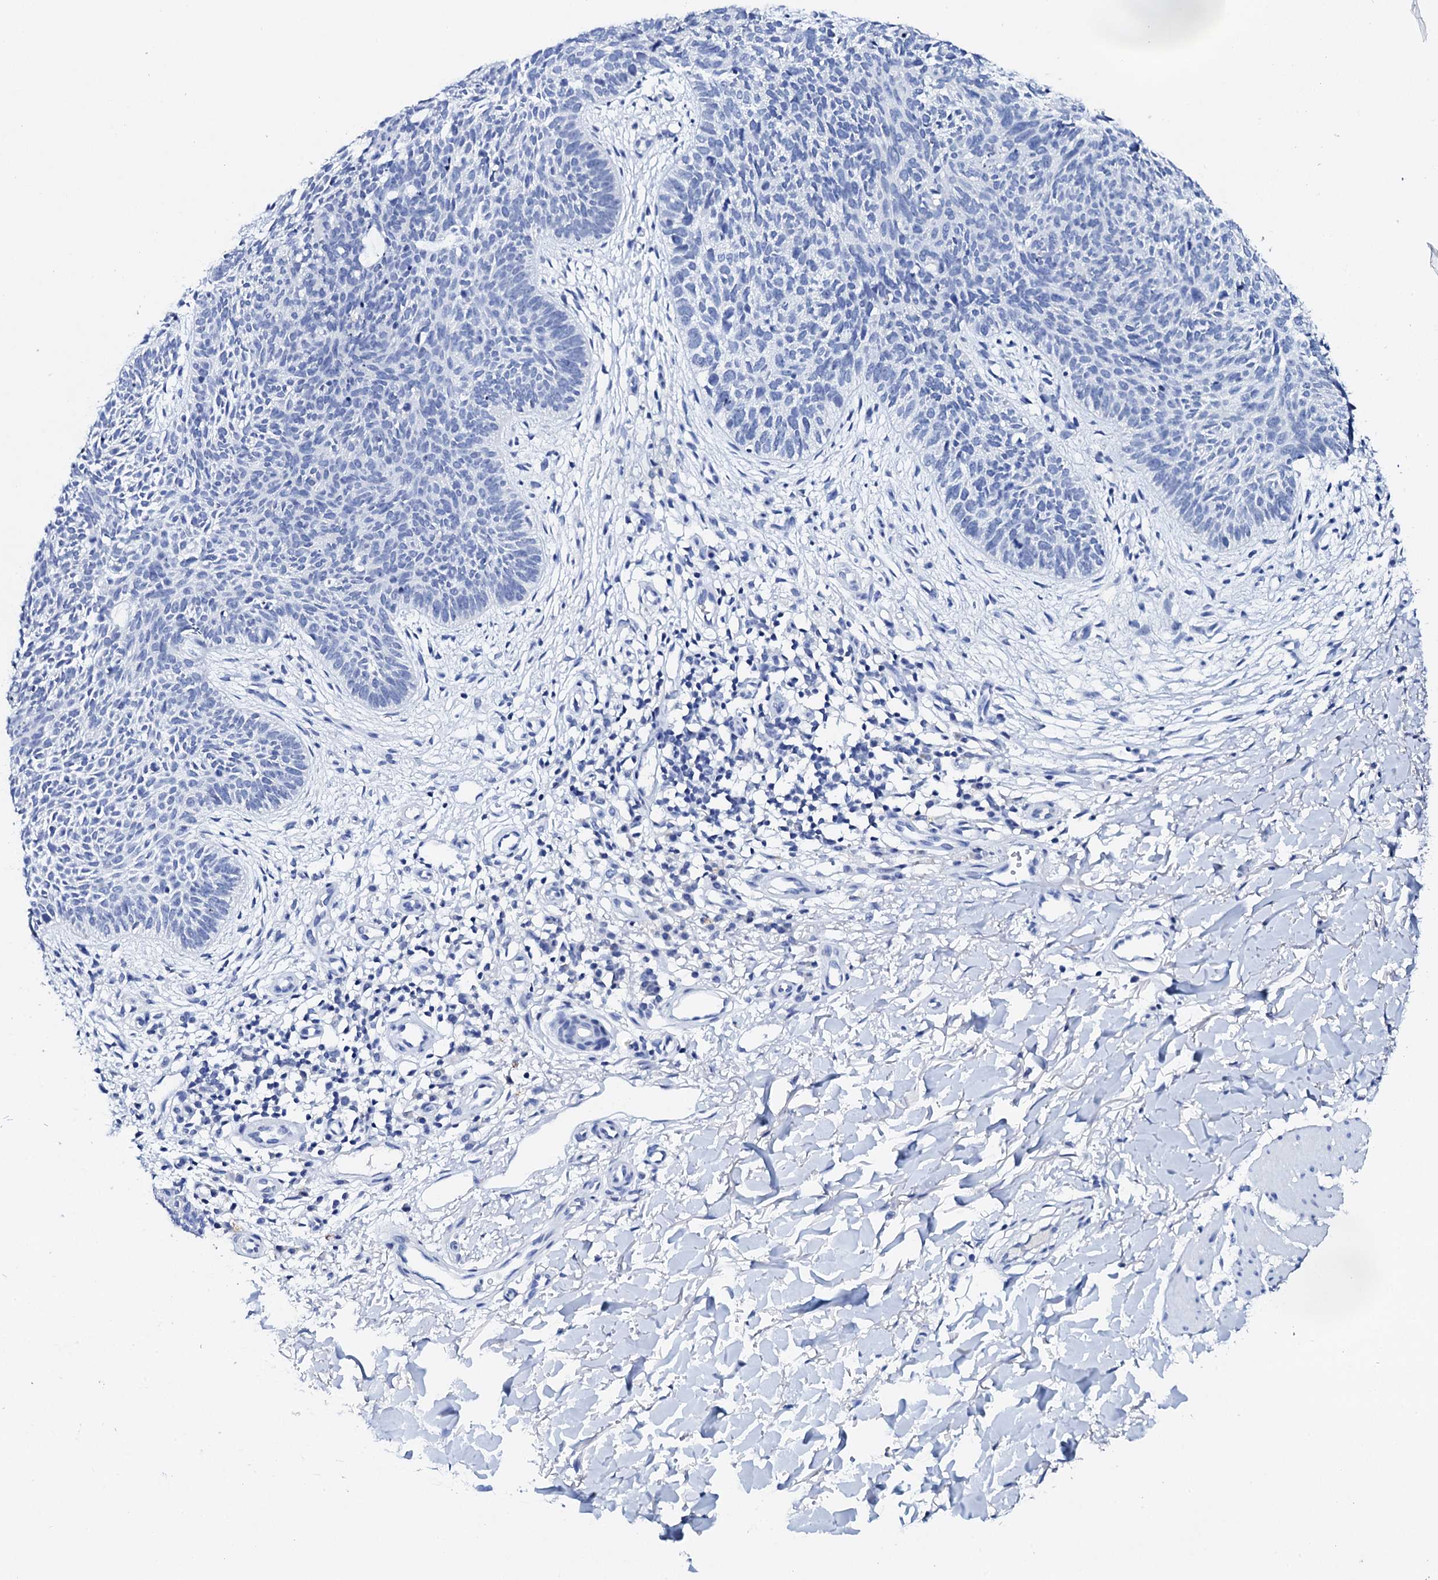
{"staining": {"intensity": "negative", "quantity": "none", "location": "none"}, "tissue": "skin cancer", "cell_type": "Tumor cells", "image_type": "cancer", "snomed": [{"axis": "morphology", "description": "Basal cell carcinoma"}, {"axis": "topography", "description": "Skin"}], "caption": "There is no significant expression in tumor cells of basal cell carcinoma (skin).", "gene": "FBXL16", "patient": {"sex": "female", "age": 66}}